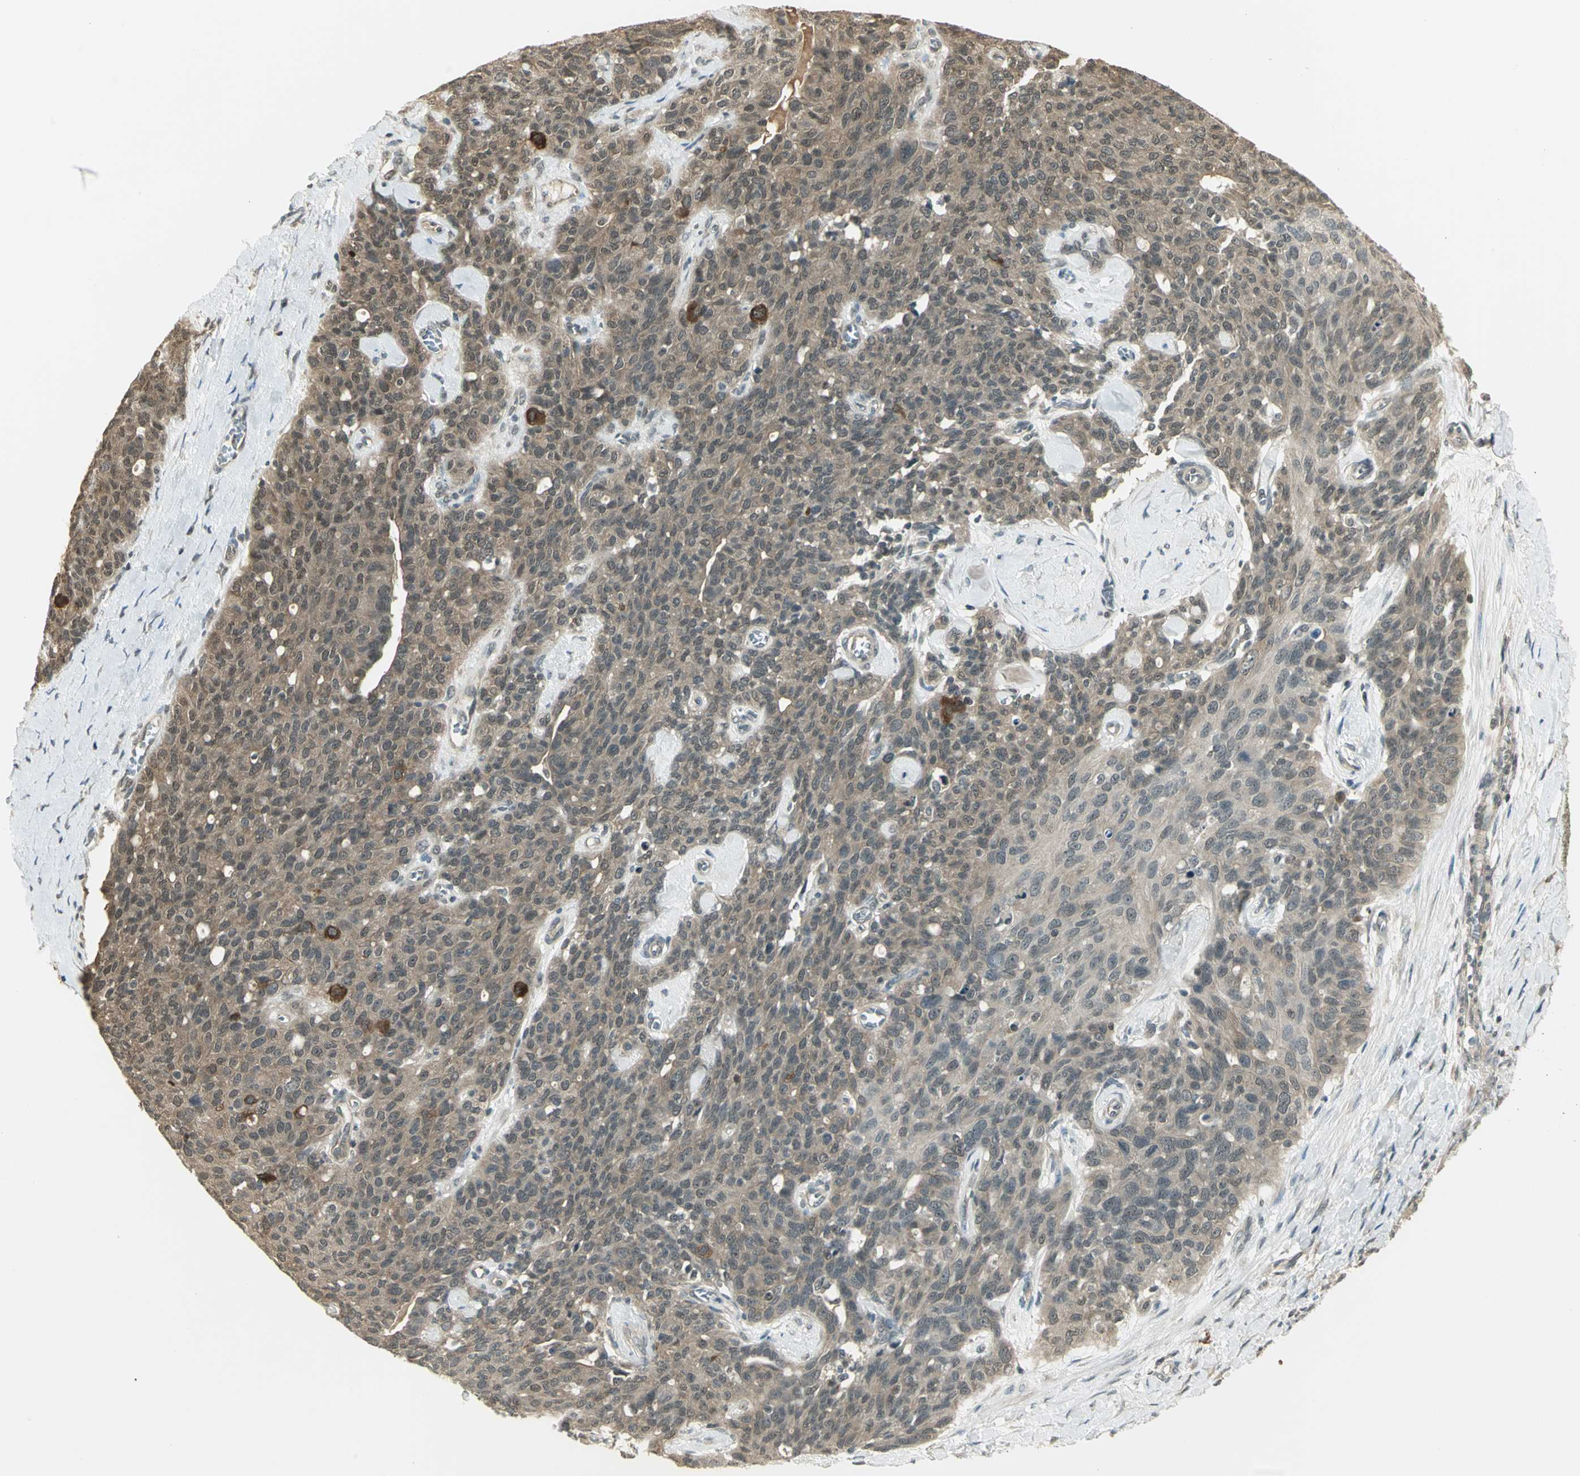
{"staining": {"intensity": "weak", "quantity": ">75%", "location": "cytoplasmic/membranous"}, "tissue": "ovarian cancer", "cell_type": "Tumor cells", "image_type": "cancer", "snomed": [{"axis": "morphology", "description": "Carcinoma, endometroid"}, {"axis": "topography", "description": "Ovary"}], "caption": "Immunohistochemical staining of human endometroid carcinoma (ovarian) displays low levels of weak cytoplasmic/membranous staining in approximately >75% of tumor cells.", "gene": "CDC34", "patient": {"sex": "female", "age": 60}}